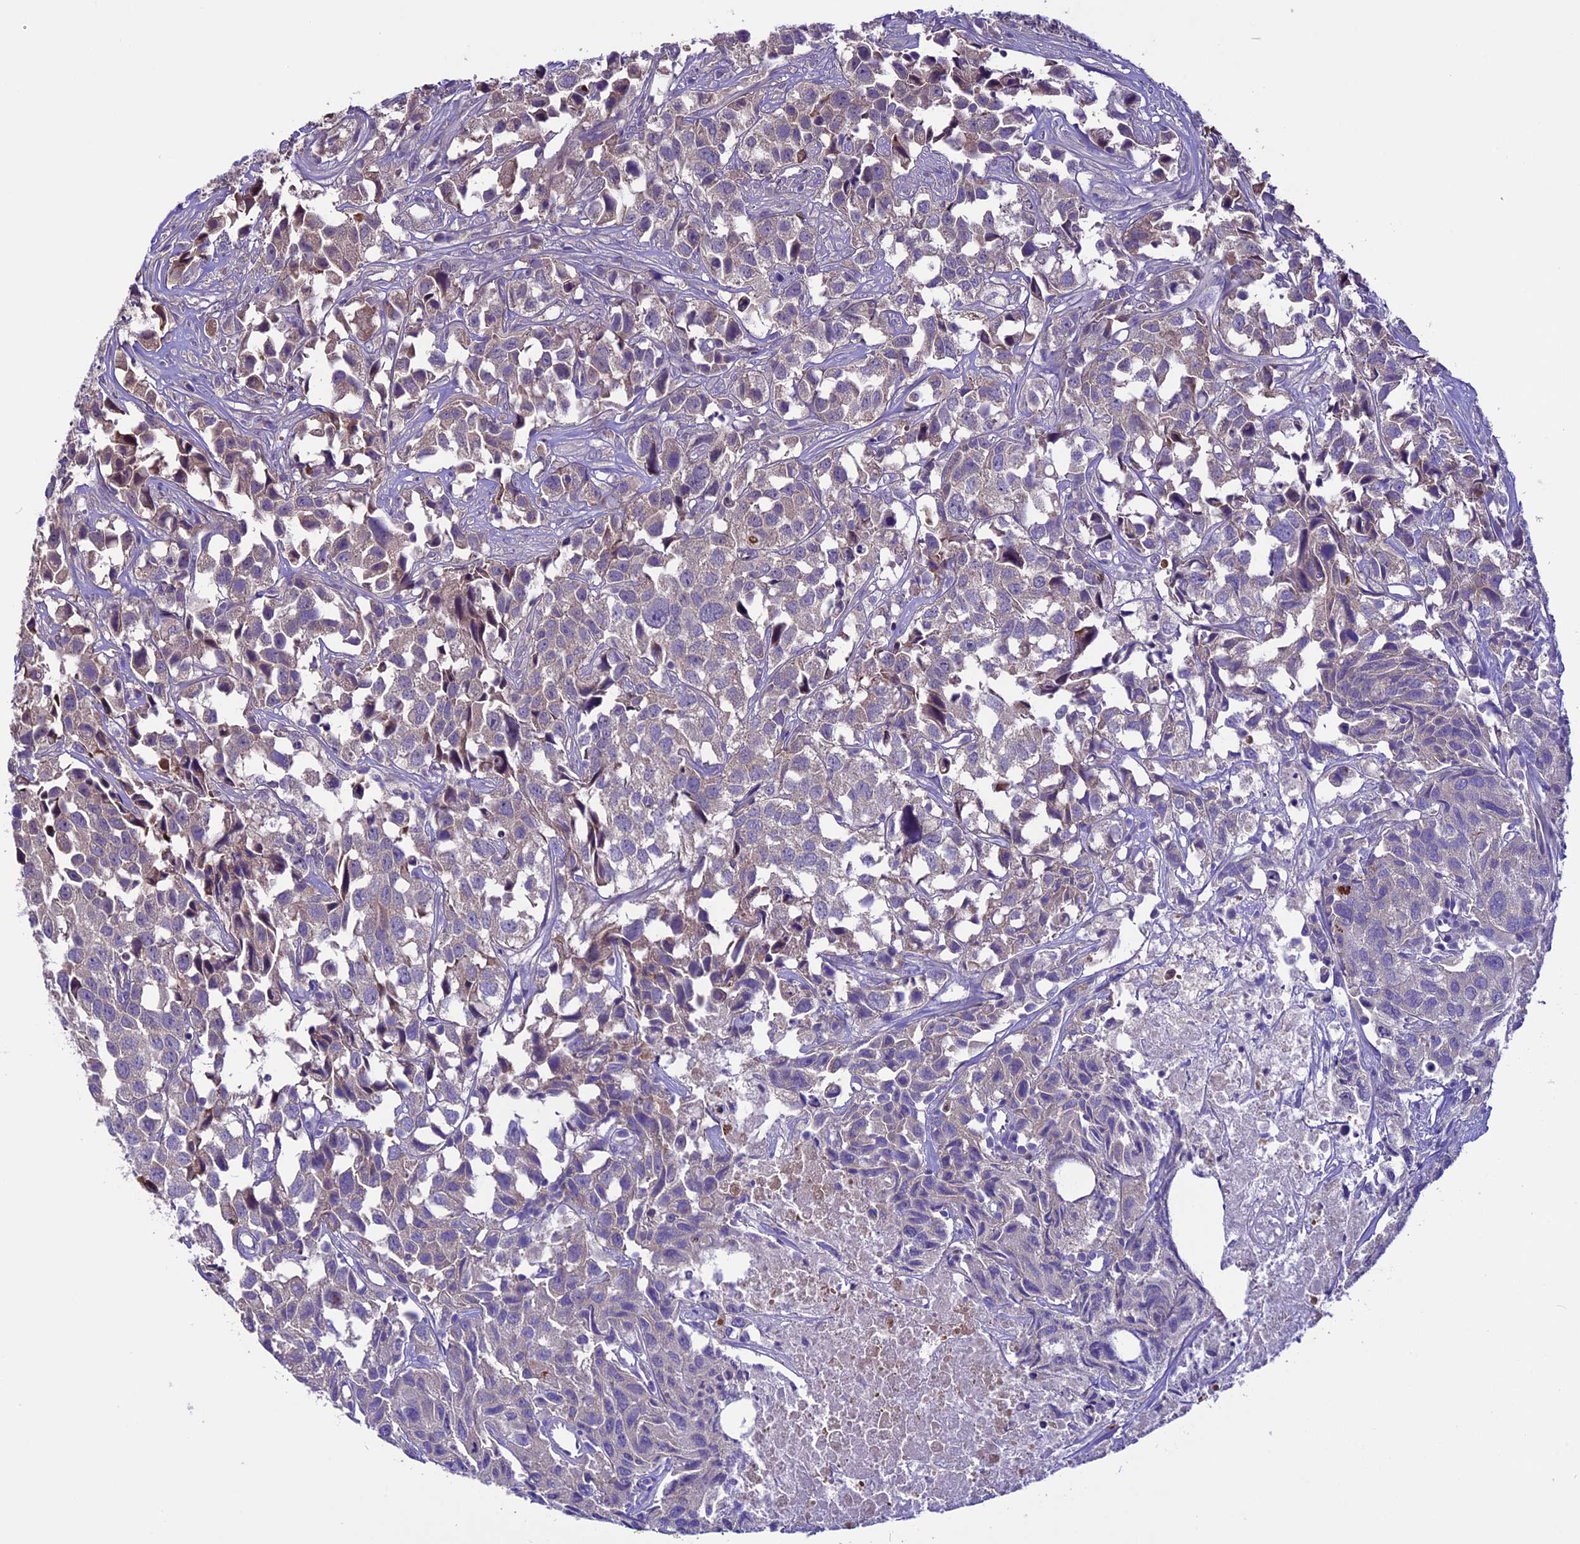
{"staining": {"intensity": "moderate", "quantity": "<25%", "location": "cytoplasmic/membranous"}, "tissue": "urothelial cancer", "cell_type": "Tumor cells", "image_type": "cancer", "snomed": [{"axis": "morphology", "description": "Urothelial carcinoma, High grade"}, {"axis": "topography", "description": "Urinary bladder"}], "caption": "A low amount of moderate cytoplasmic/membranous staining is identified in approximately <25% of tumor cells in high-grade urothelial carcinoma tissue.", "gene": "XKR7", "patient": {"sex": "female", "age": 75}}